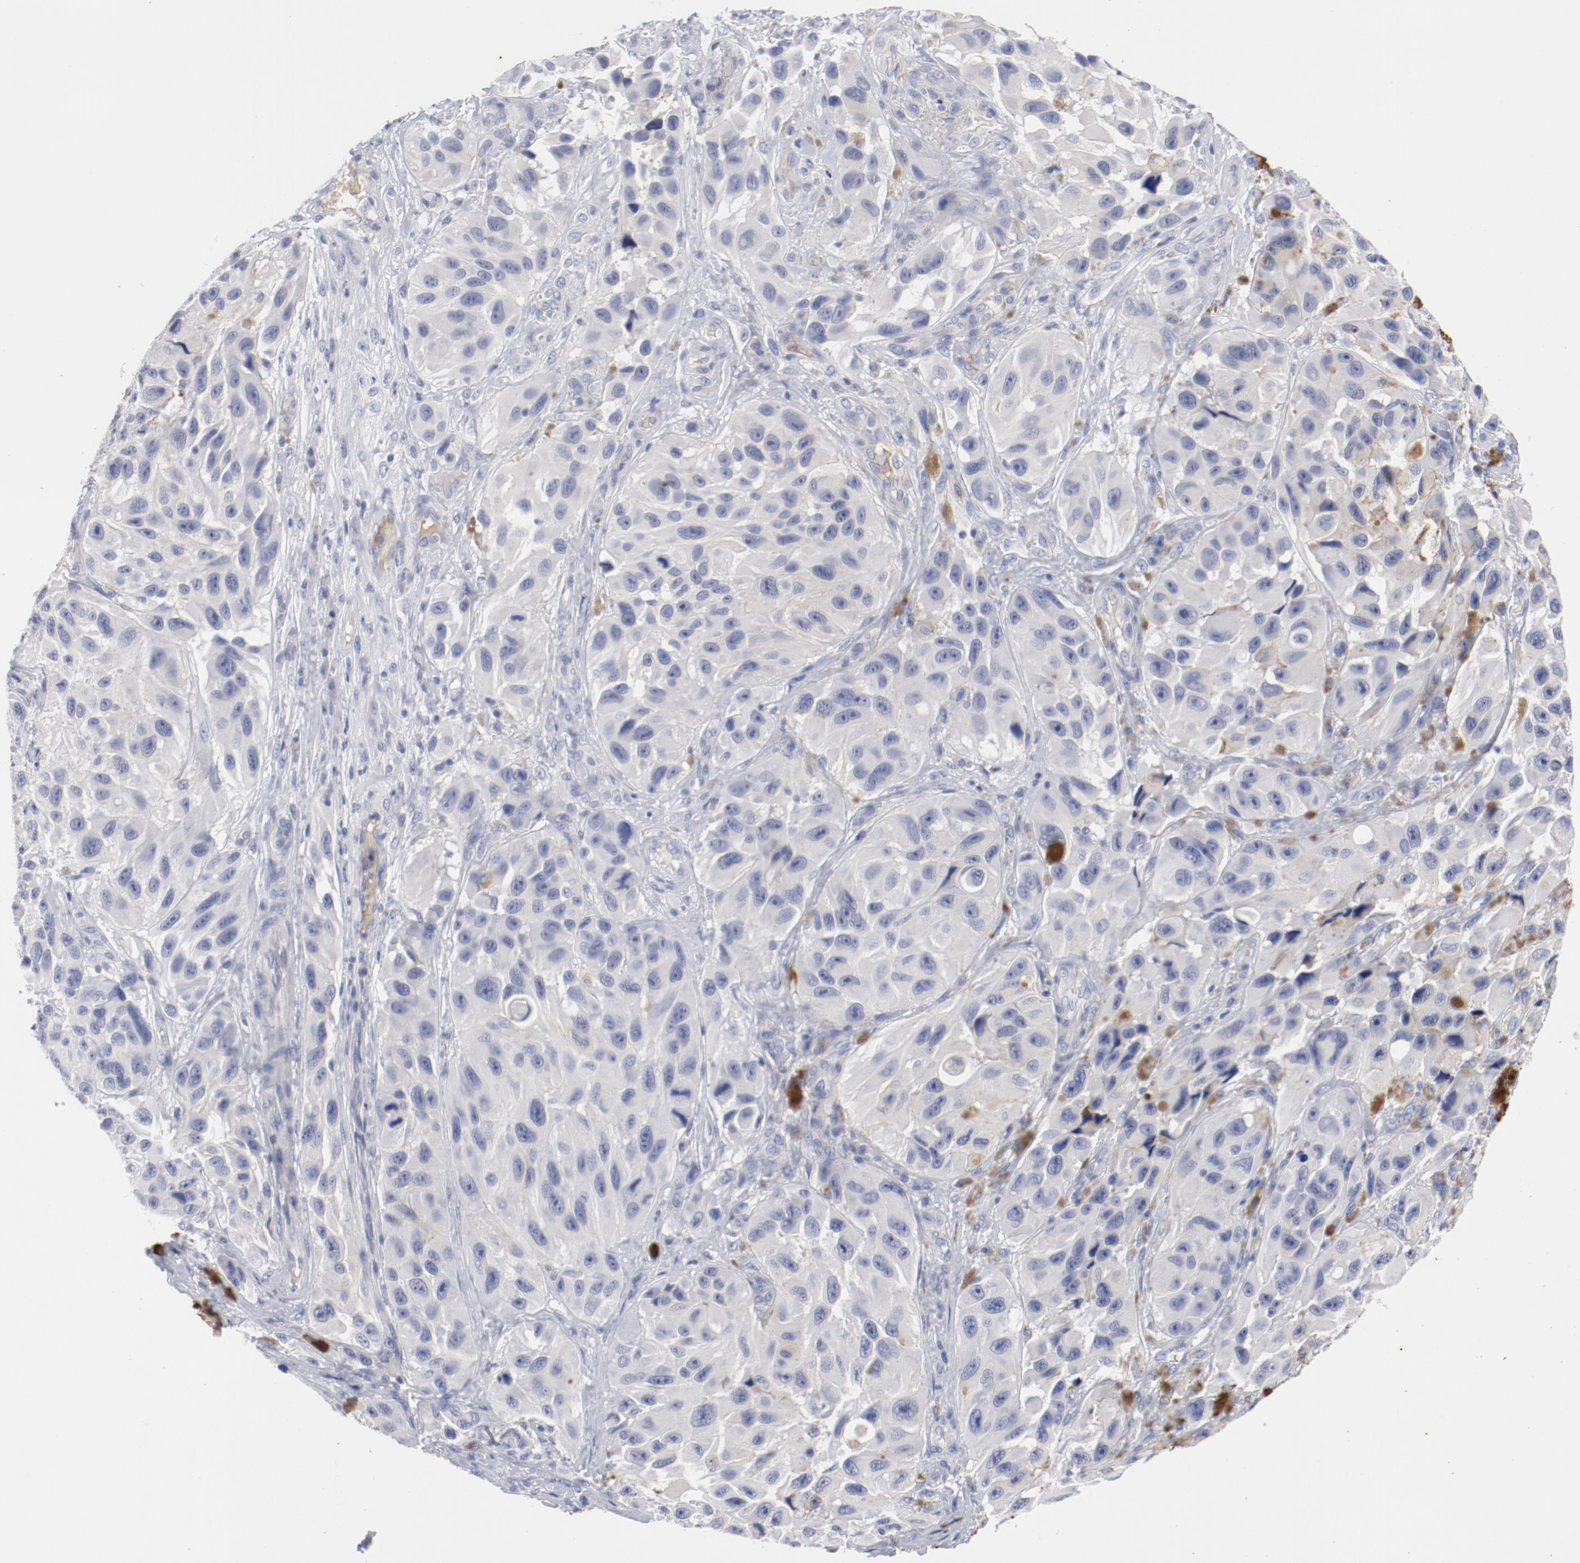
{"staining": {"intensity": "weak", "quantity": "<25%", "location": "cytoplasmic/membranous"}, "tissue": "melanoma", "cell_type": "Tumor cells", "image_type": "cancer", "snomed": [{"axis": "morphology", "description": "Malignant melanoma, NOS"}, {"axis": "topography", "description": "Skin"}], "caption": "Immunohistochemical staining of malignant melanoma demonstrates no significant positivity in tumor cells.", "gene": "TSPAN6", "patient": {"sex": "female", "age": 73}}